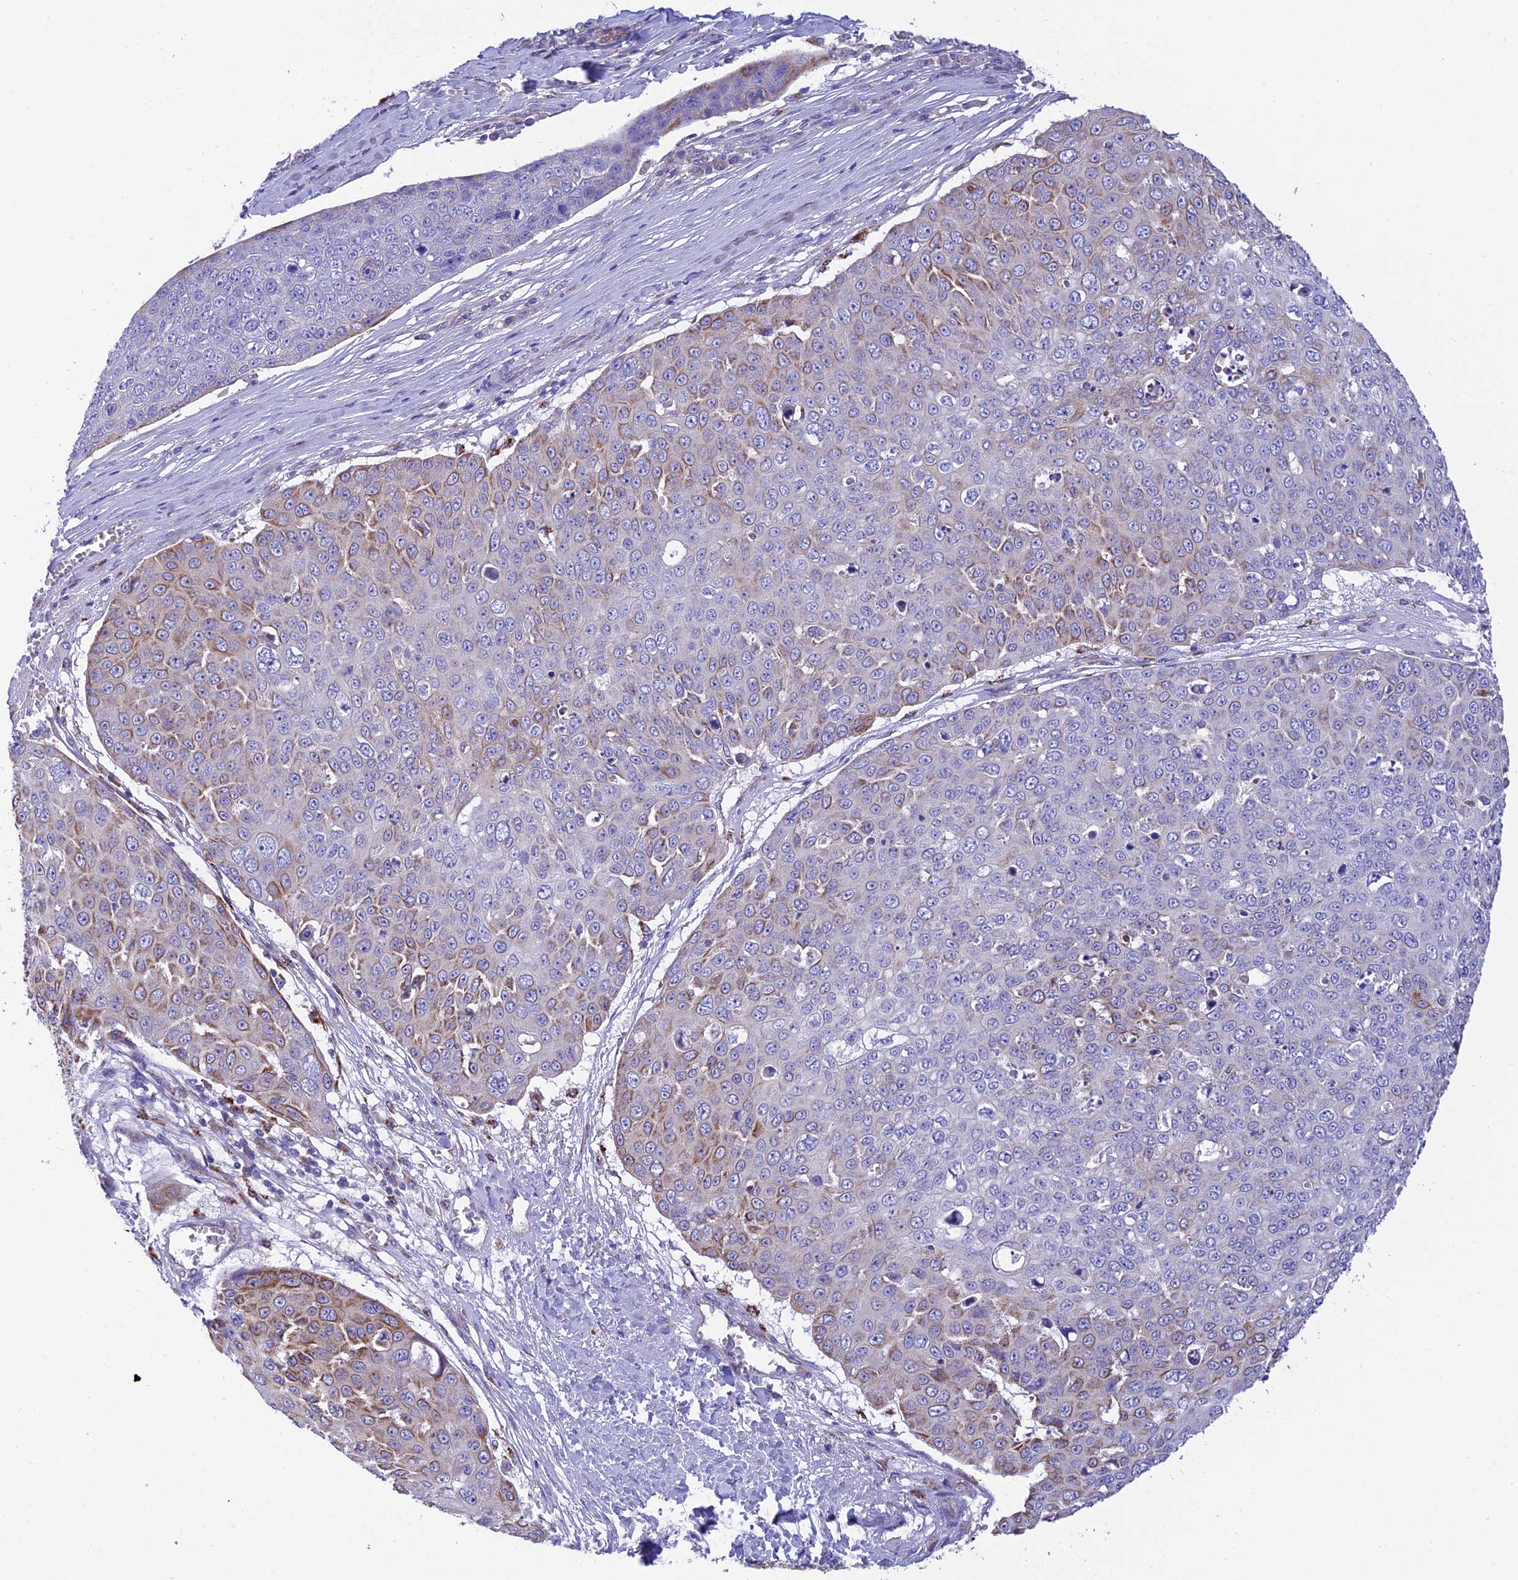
{"staining": {"intensity": "moderate", "quantity": "<25%", "location": "cytoplasmic/membranous"}, "tissue": "skin cancer", "cell_type": "Tumor cells", "image_type": "cancer", "snomed": [{"axis": "morphology", "description": "Squamous cell carcinoma, NOS"}, {"axis": "topography", "description": "Skin"}], "caption": "Brown immunohistochemical staining in squamous cell carcinoma (skin) displays moderate cytoplasmic/membranous positivity in about <25% of tumor cells. (Stains: DAB in brown, nuclei in blue, Microscopy: brightfield microscopy at high magnification).", "gene": "CCDC157", "patient": {"sex": "male", "age": 71}}